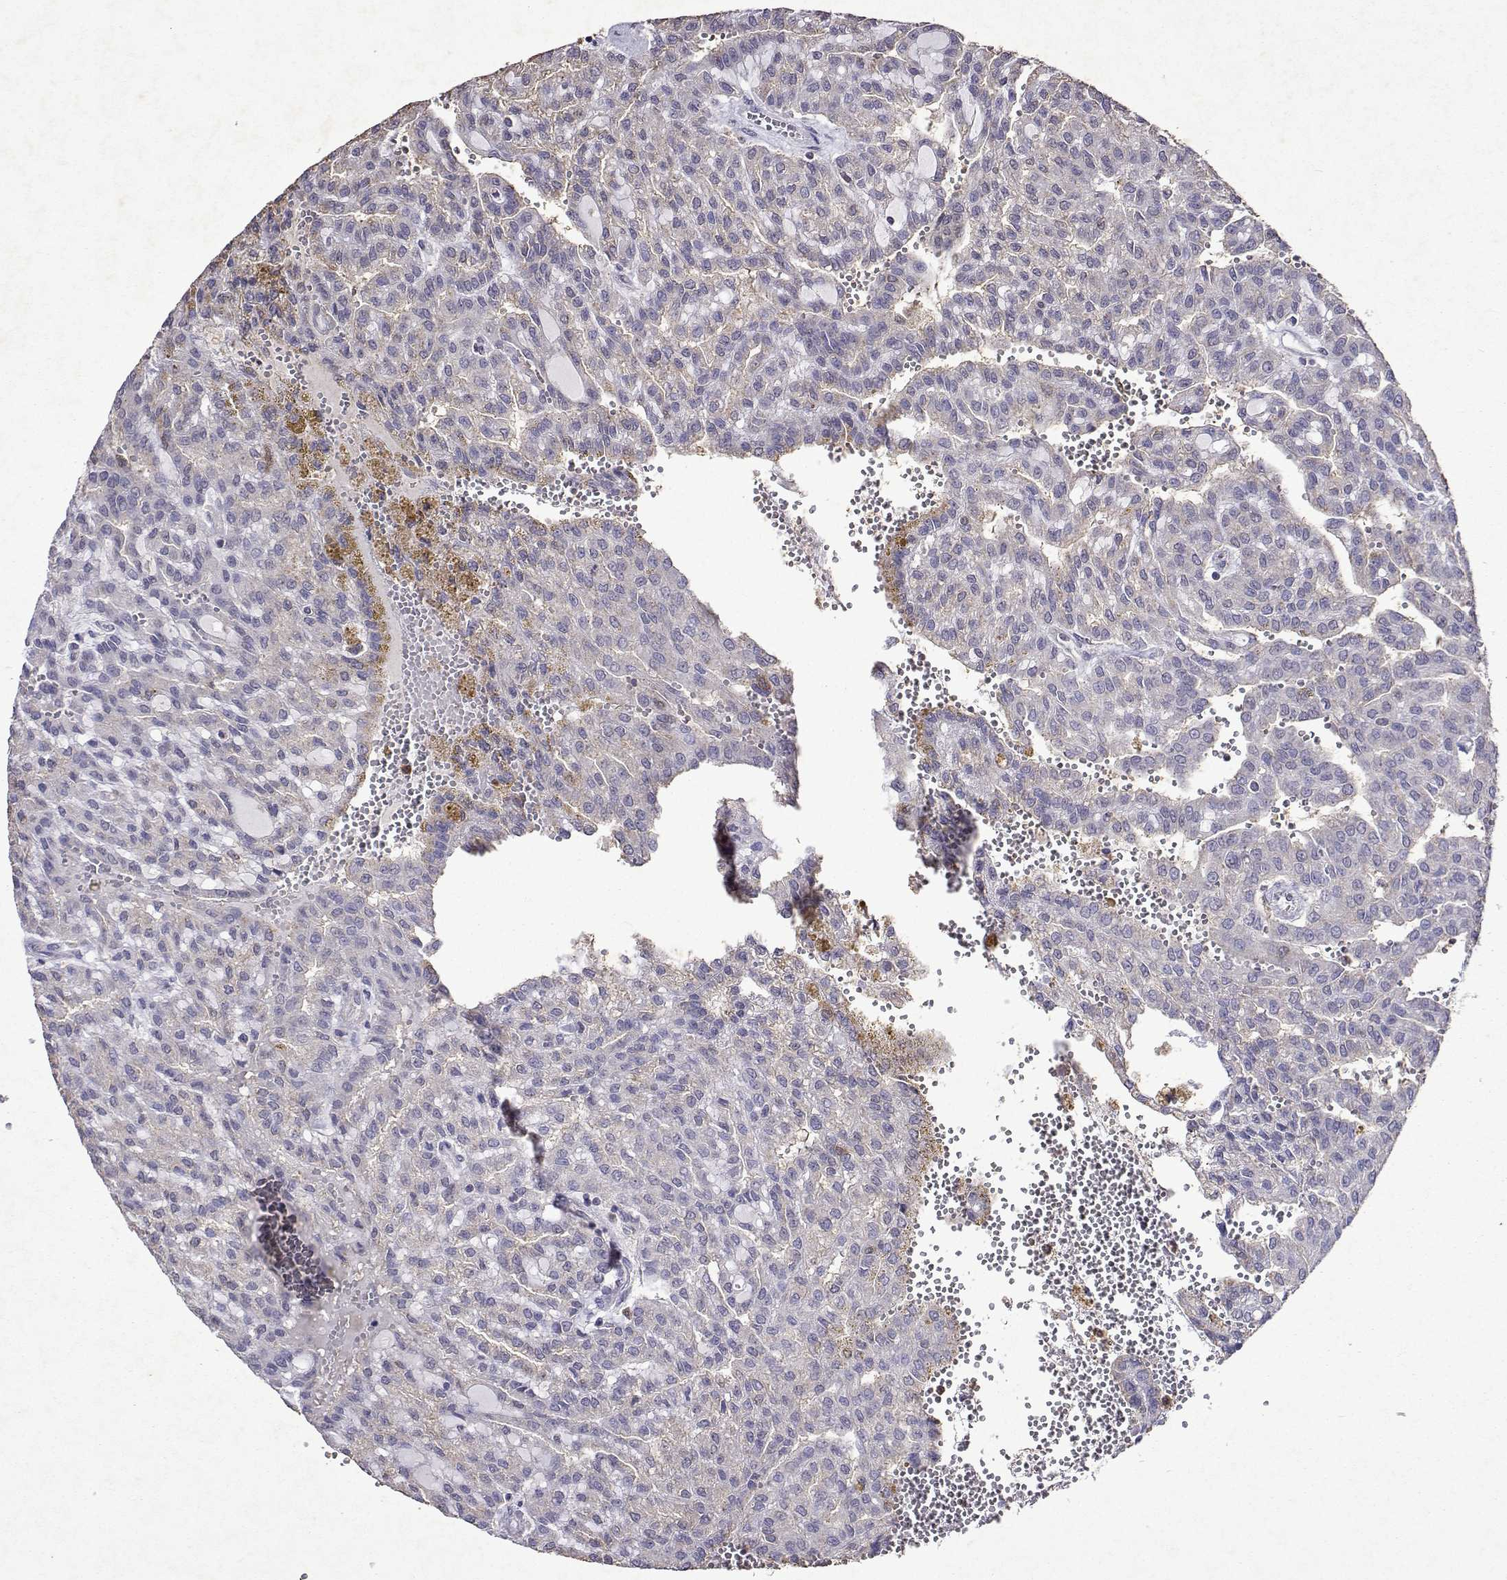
{"staining": {"intensity": "negative", "quantity": "none", "location": "none"}, "tissue": "renal cancer", "cell_type": "Tumor cells", "image_type": "cancer", "snomed": [{"axis": "morphology", "description": "Adenocarcinoma, NOS"}, {"axis": "topography", "description": "Kidney"}], "caption": "Protein analysis of renal cancer displays no significant positivity in tumor cells.", "gene": "APAF1", "patient": {"sex": "male", "age": 63}}